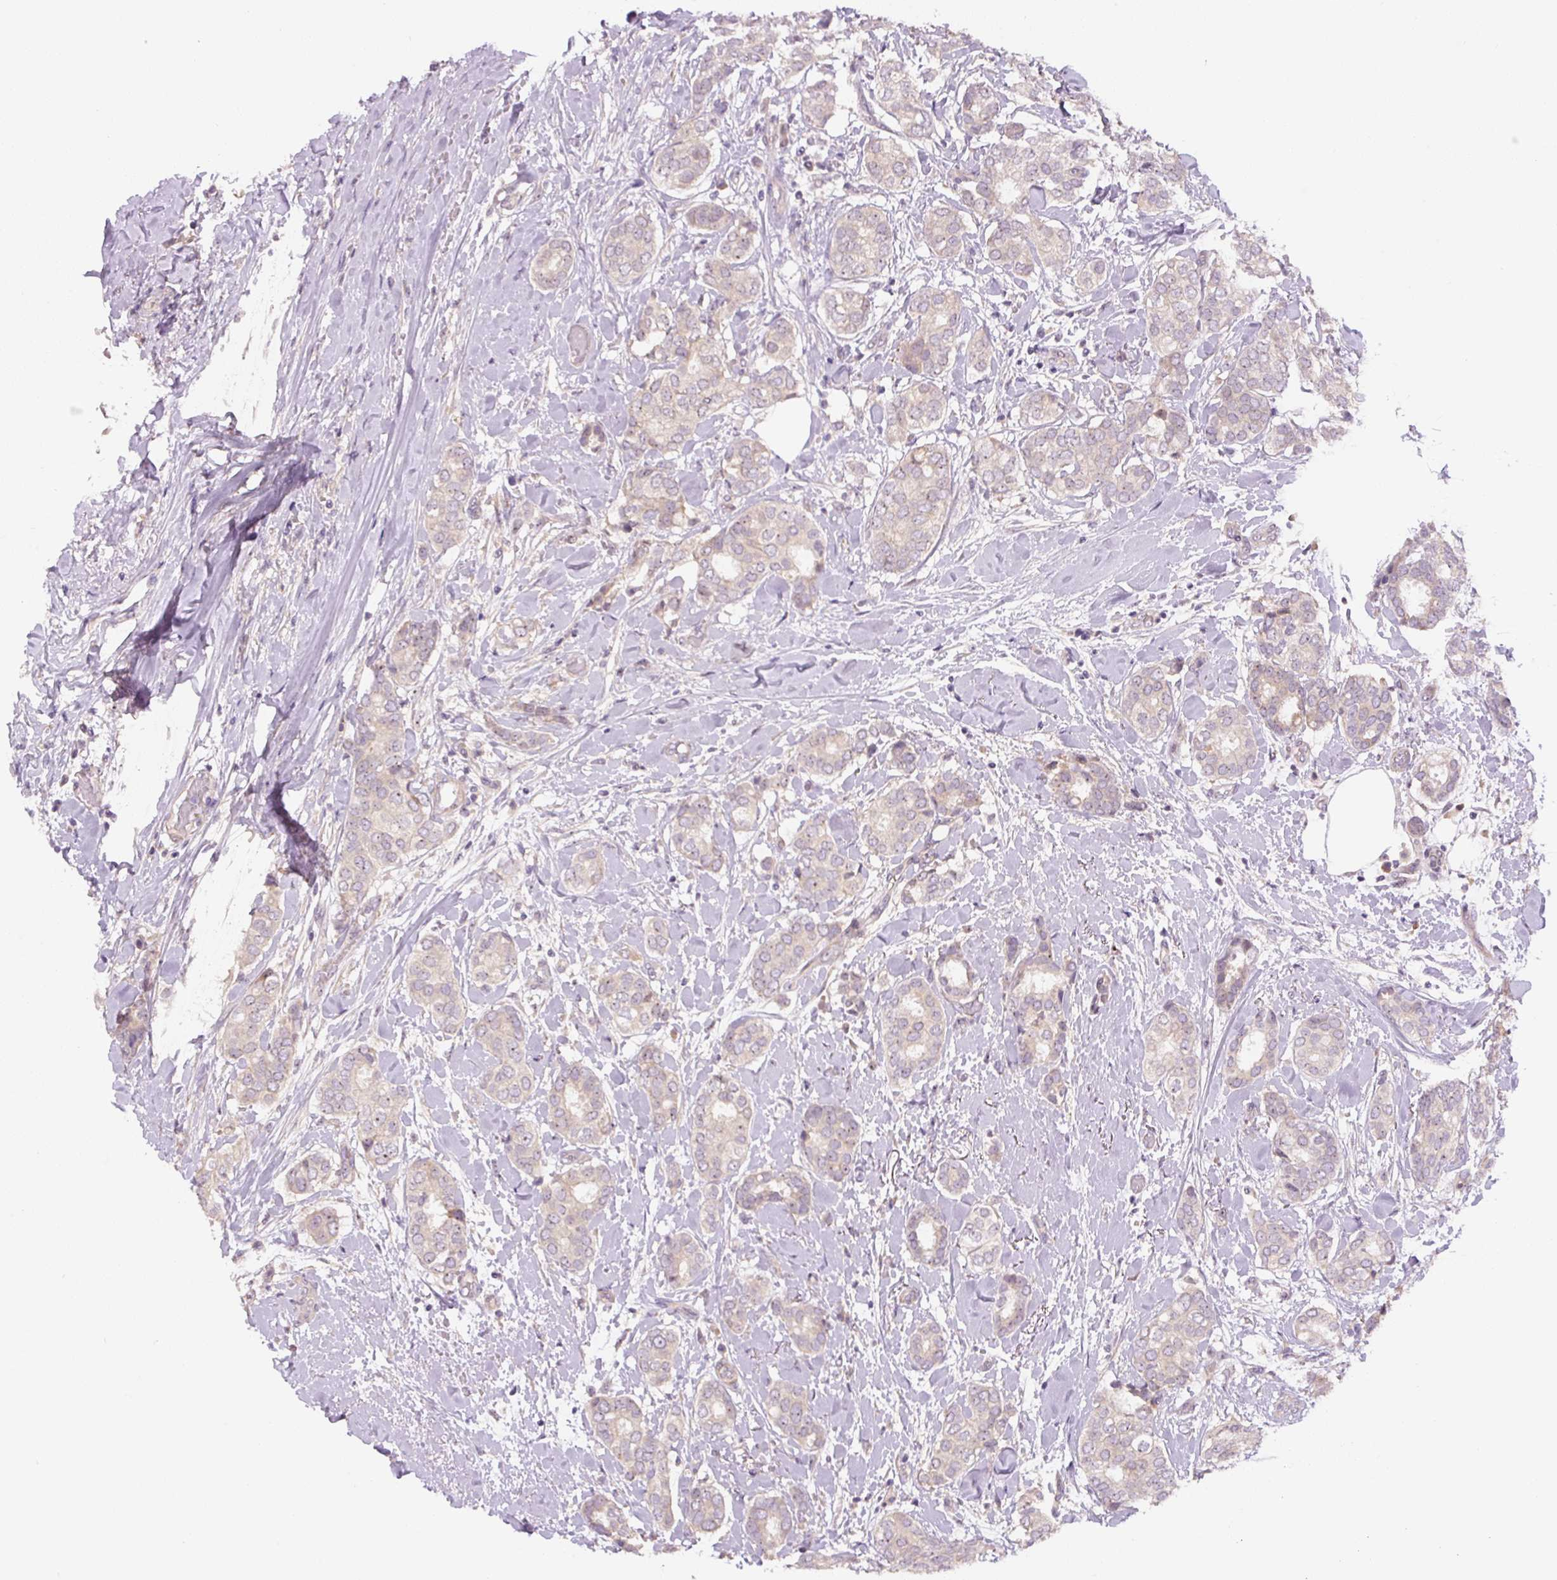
{"staining": {"intensity": "negative", "quantity": "none", "location": "none"}, "tissue": "breast cancer", "cell_type": "Tumor cells", "image_type": "cancer", "snomed": [{"axis": "morphology", "description": "Duct carcinoma"}, {"axis": "topography", "description": "Breast"}], "caption": "A photomicrograph of breast cancer (infiltrating ductal carcinoma) stained for a protein shows no brown staining in tumor cells. (Immunohistochemistry (ihc), brightfield microscopy, high magnification).", "gene": "TMEM151B", "patient": {"sex": "female", "age": 73}}